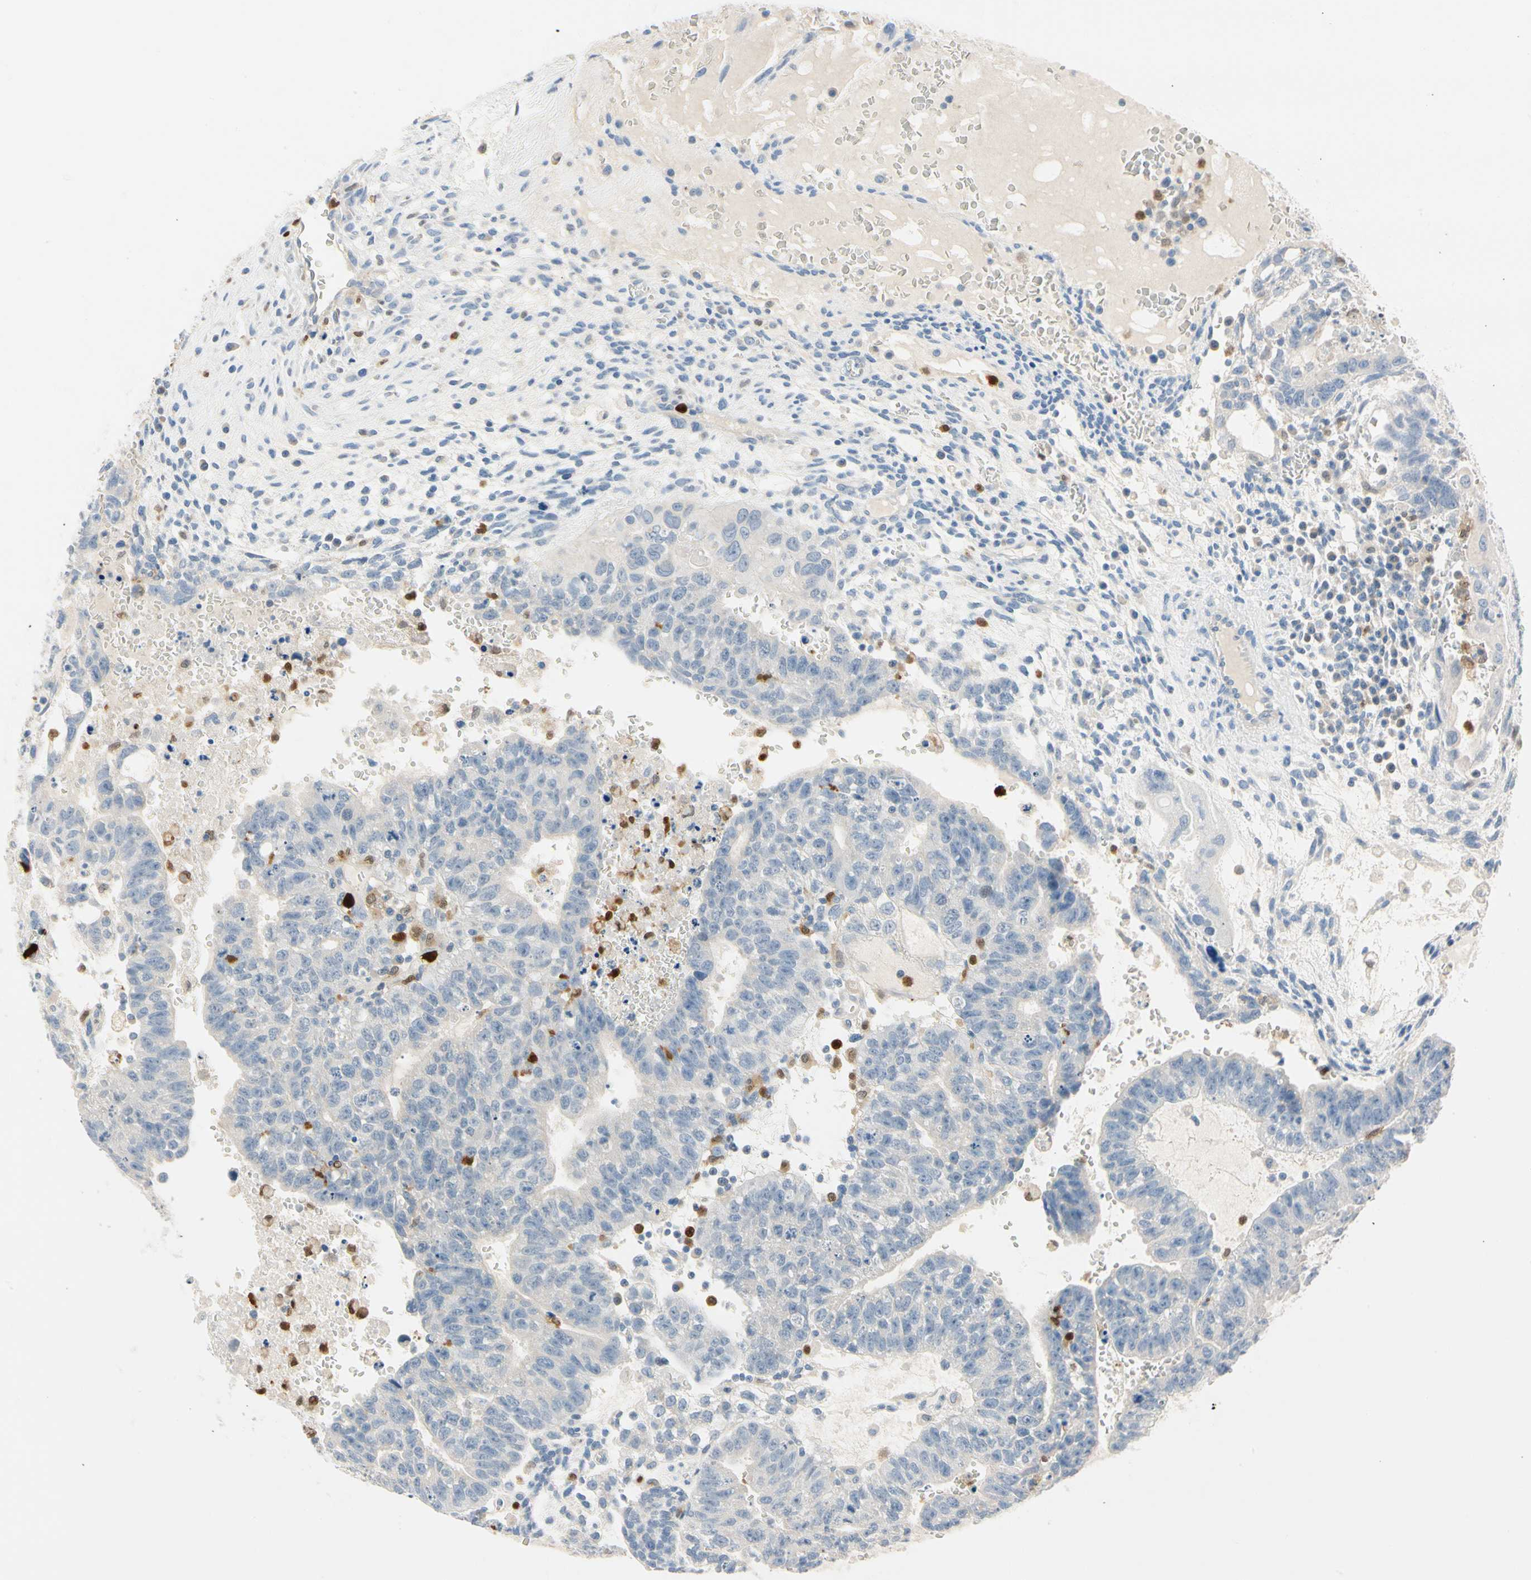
{"staining": {"intensity": "negative", "quantity": "none", "location": "none"}, "tissue": "testis cancer", "cell_type": "Tumor cells", "image_type": "cancer", "snomed": [{"axis": "morphology", "description": "Seminoma, NOS"}, {"axis": "morphology", "description": "Carcinoma, Embryonal, NOS"}, {"axis": "topography", "description": "Testis"}], "caption": "Protein analysis of testis cancer shows no significant staining in tumor cells.", "gene": "TRAF5", "patient": {"sex": "male", "age": 52}}